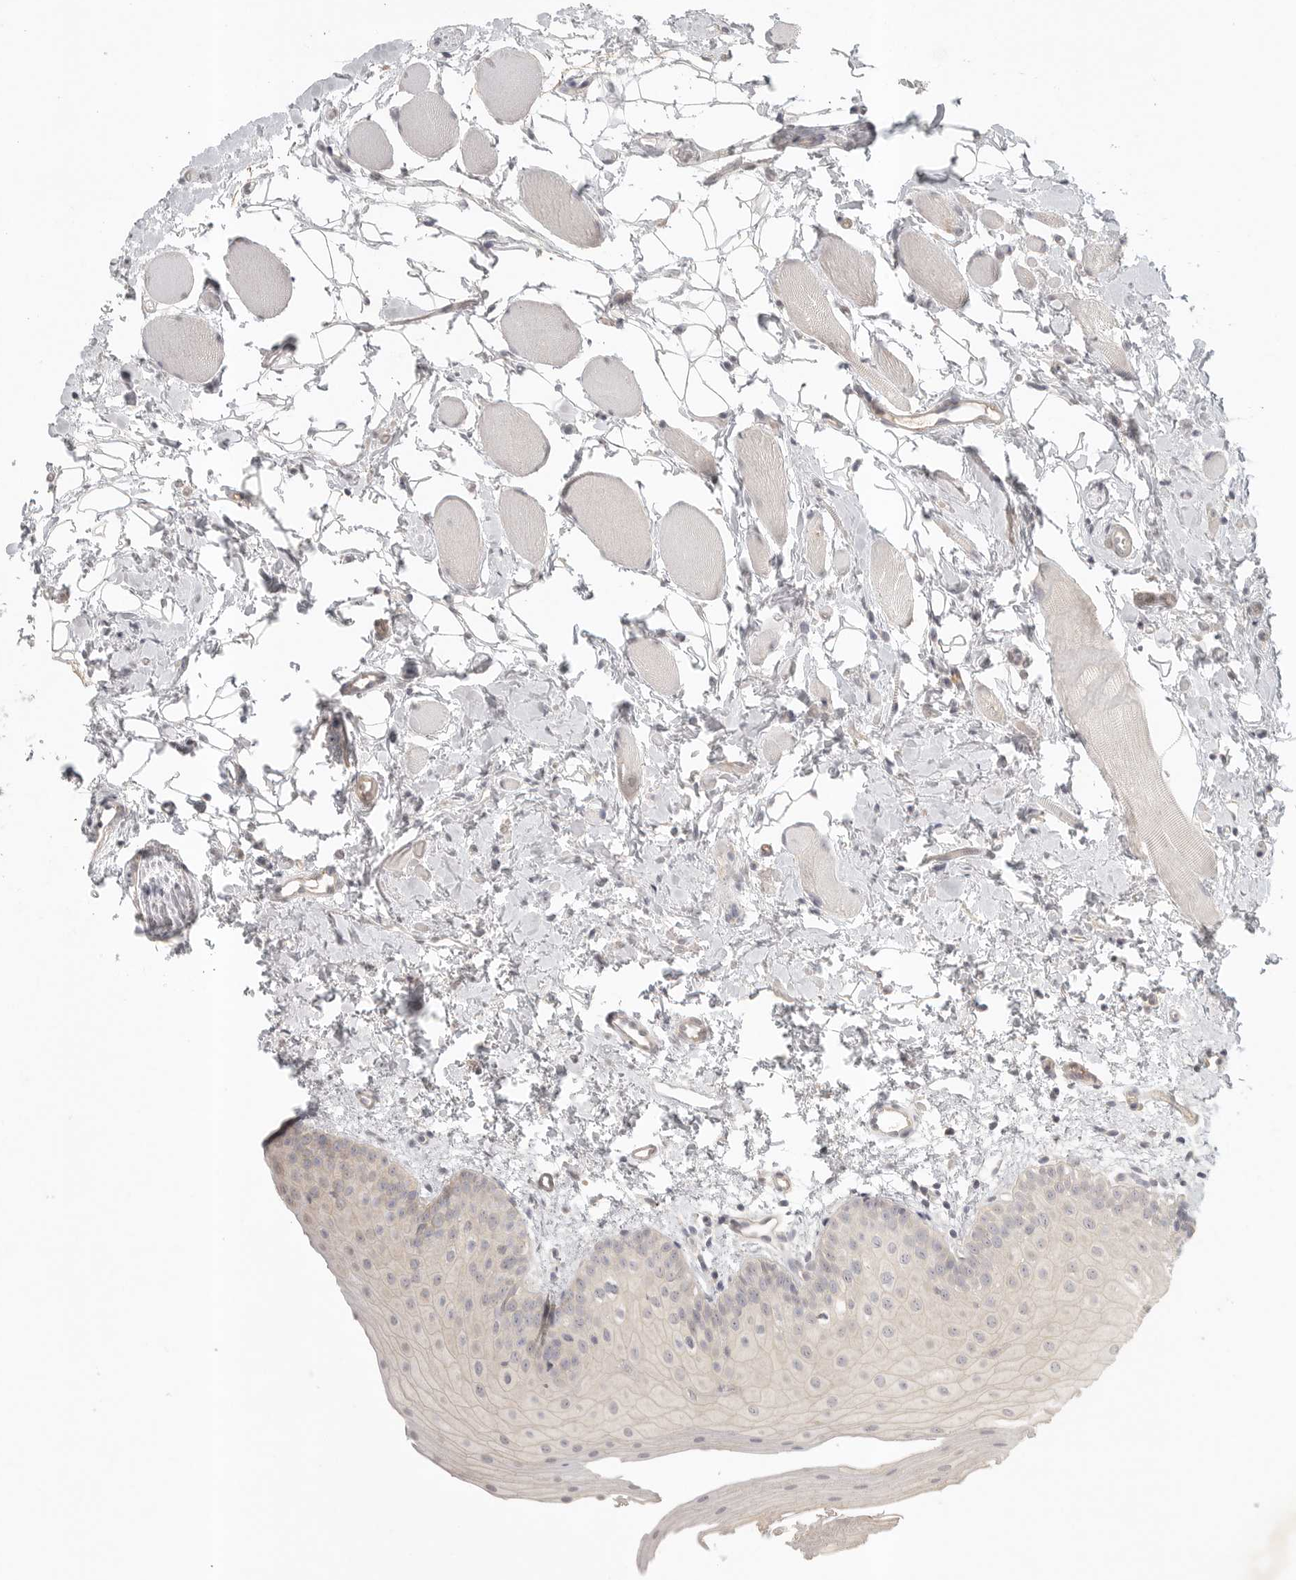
{"staining": {"intensity": "weak", "quantity": "25%-75%", "location": "cytoplasmic/membranous"}, "tissue": "oral mucosa", "cell_type": "Squamous epithelial cells", "image_type": "normal", "snomed": [{"axis": "morphology", "description": "Normal tissue, NOS"}, {"axis": "topography", "description": "Oral tissue"}], "caption": "Oral mucosa stained for a protein displays weak cytoplasmic/membranous positivity in squamous epithelial cells. The staining is performed using DAB brown chromogen to label protein expression. The nuclei are counter-stained blue using hematoxylin.", "gene": "SLC25A36", "patient": {"sex": "male", "age": 28}}